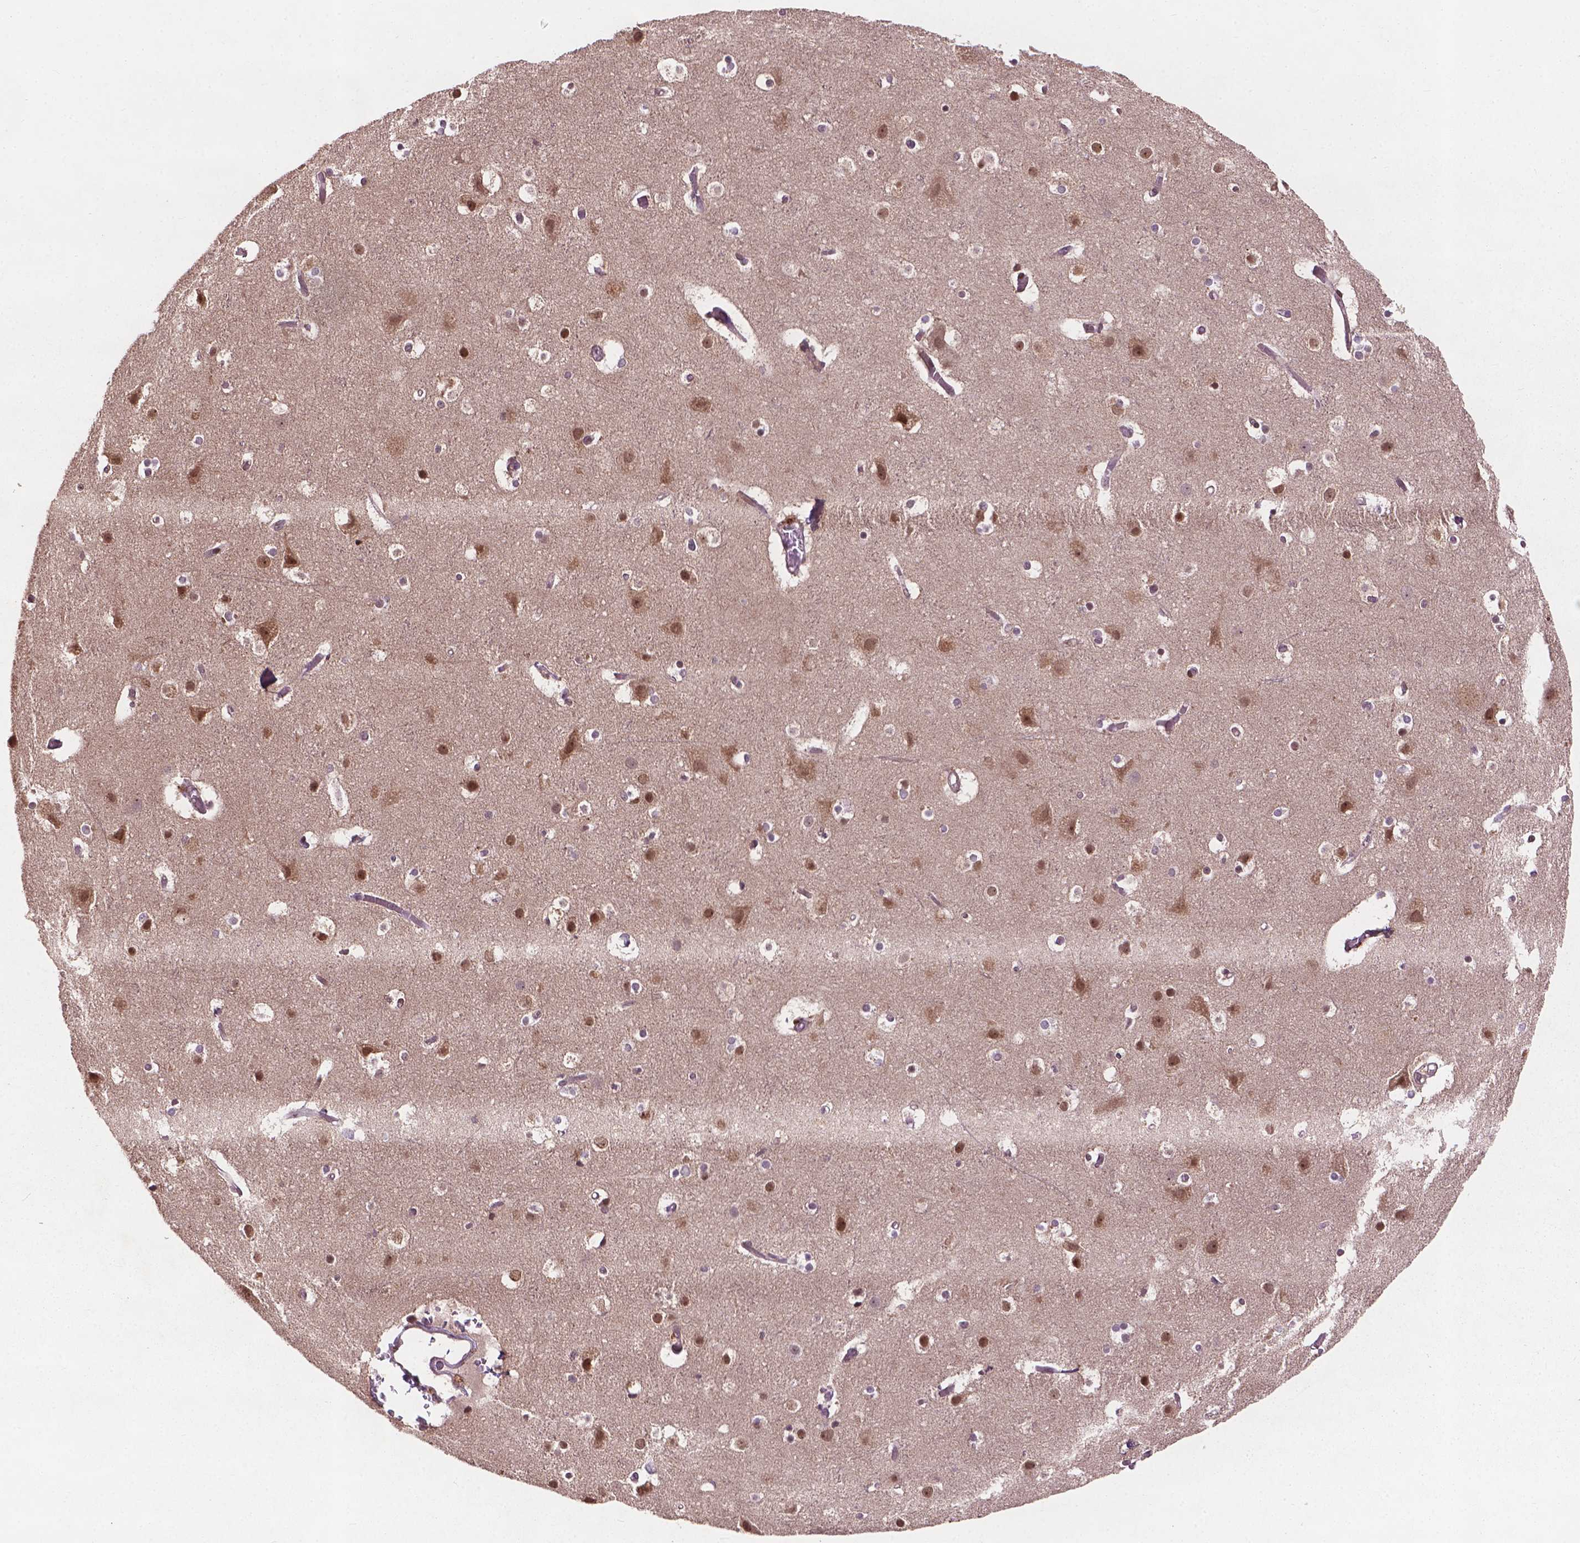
{"staining": {"intensity": "moderate", "quantity": "<25%", "location": "cytoplasmic/membranous"}, "tissue": "cerebral cortex", "cell_type": "Endothelial cells", "image_type": "normal", "snomed": [{"axis": "morphology", "description": "Normal tissue, NOS"}, {"axis": "topography", "description": "Cerebral cortex"}], "caption": "DAB (3,3'-diaminobenzidine) immunohistochemical staining of benign cerebral cortex displays moderate cytoplasmic/membranous protein staining in about <25% of endothelial cells.", "gene": "B3GALNT2", "patient": {"sex": "female", "age": 52}}